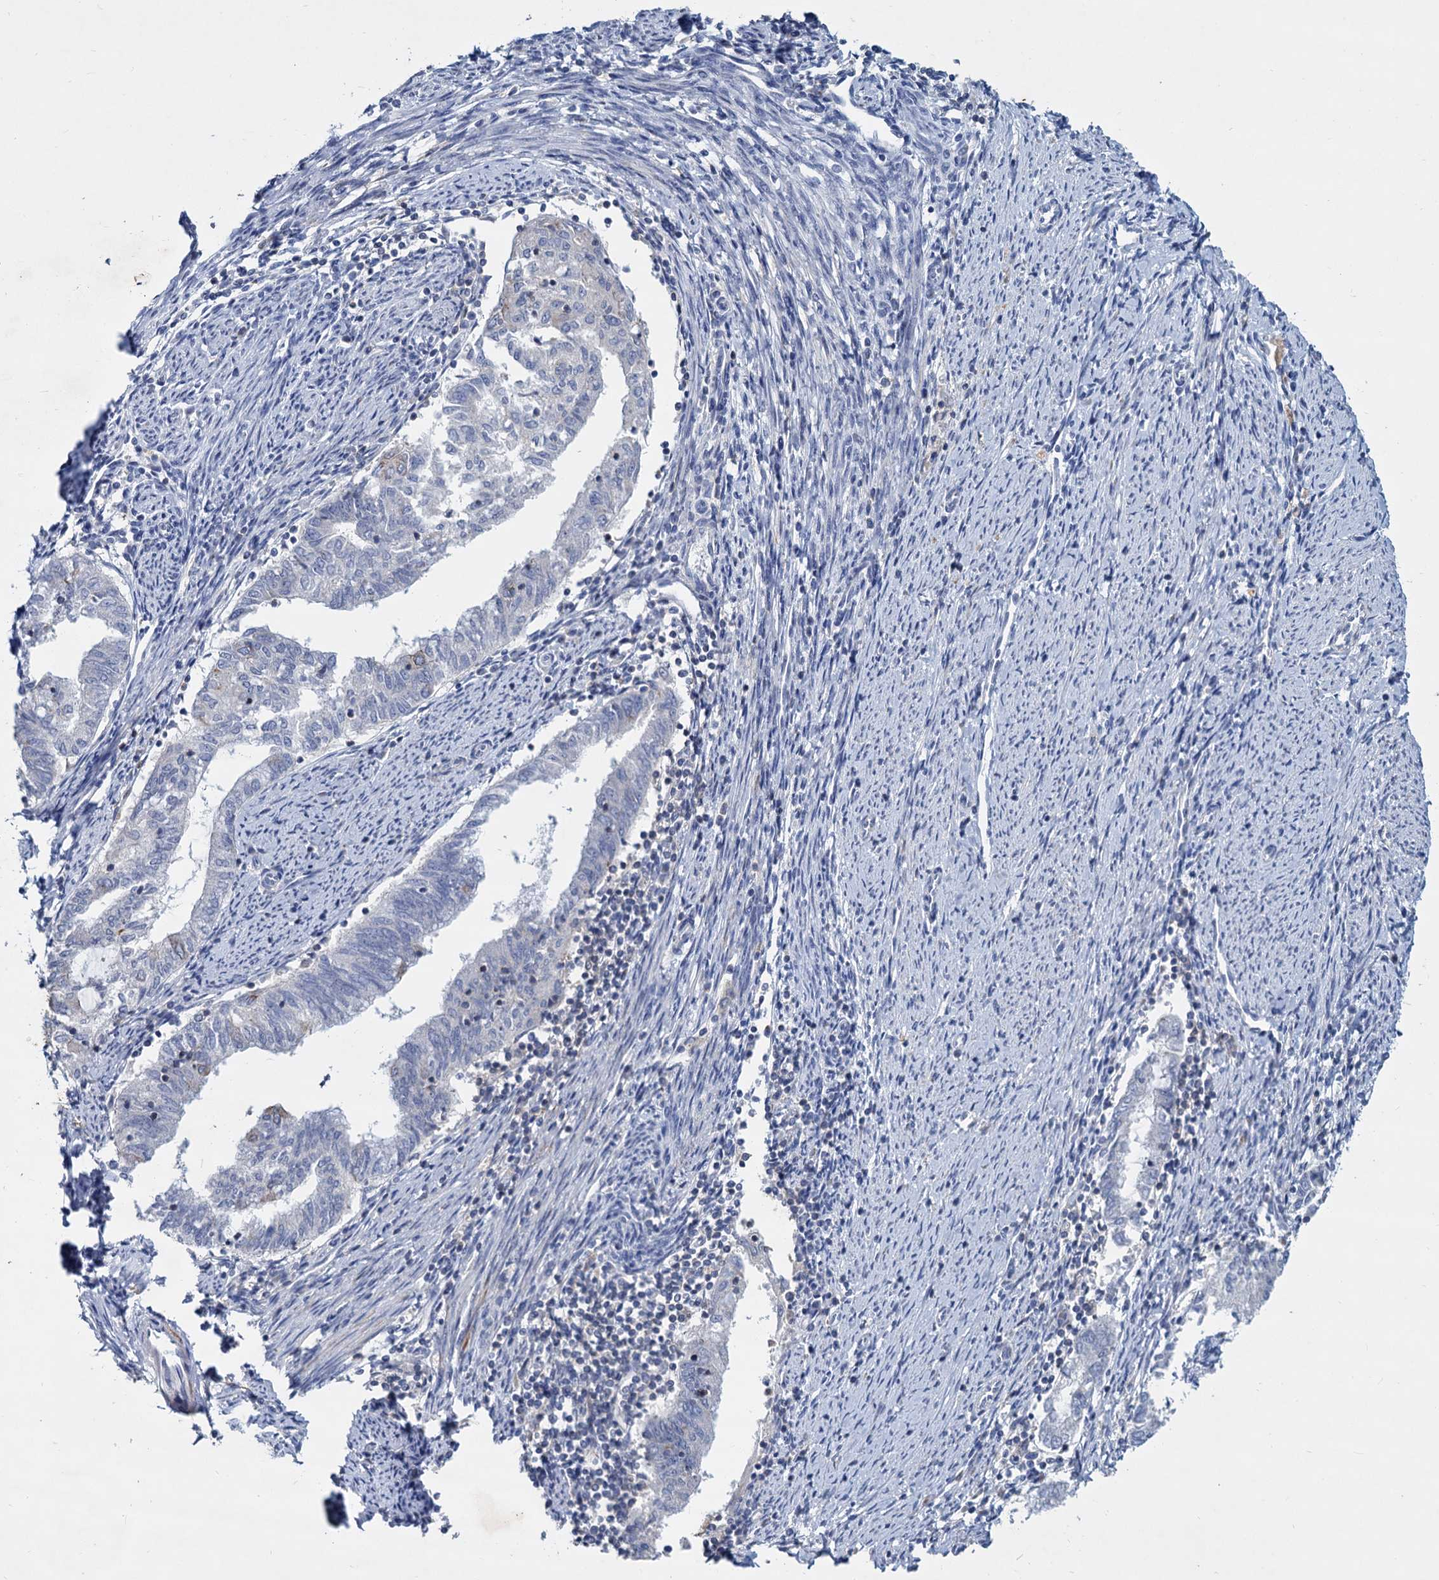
{"staining": {"intensity": "negative", "quantity": "none", "location": "none"}, "tissue": "endometrial cancer", "cell_type": "Tumor cells", "image_type": "cancer", "snomed": [{"axis": "morphology", "description": "Adenocarcinoma, NOS"}, {"axis": "topography", "description": "Endometrium"}], "caption": "Tumor cells are negative for protein expression in human endometrial adenocarcinoma. Nuclei are stained in blue.", "gene": "LRCH4", "patient": {"sex": "female", "age": 79}}